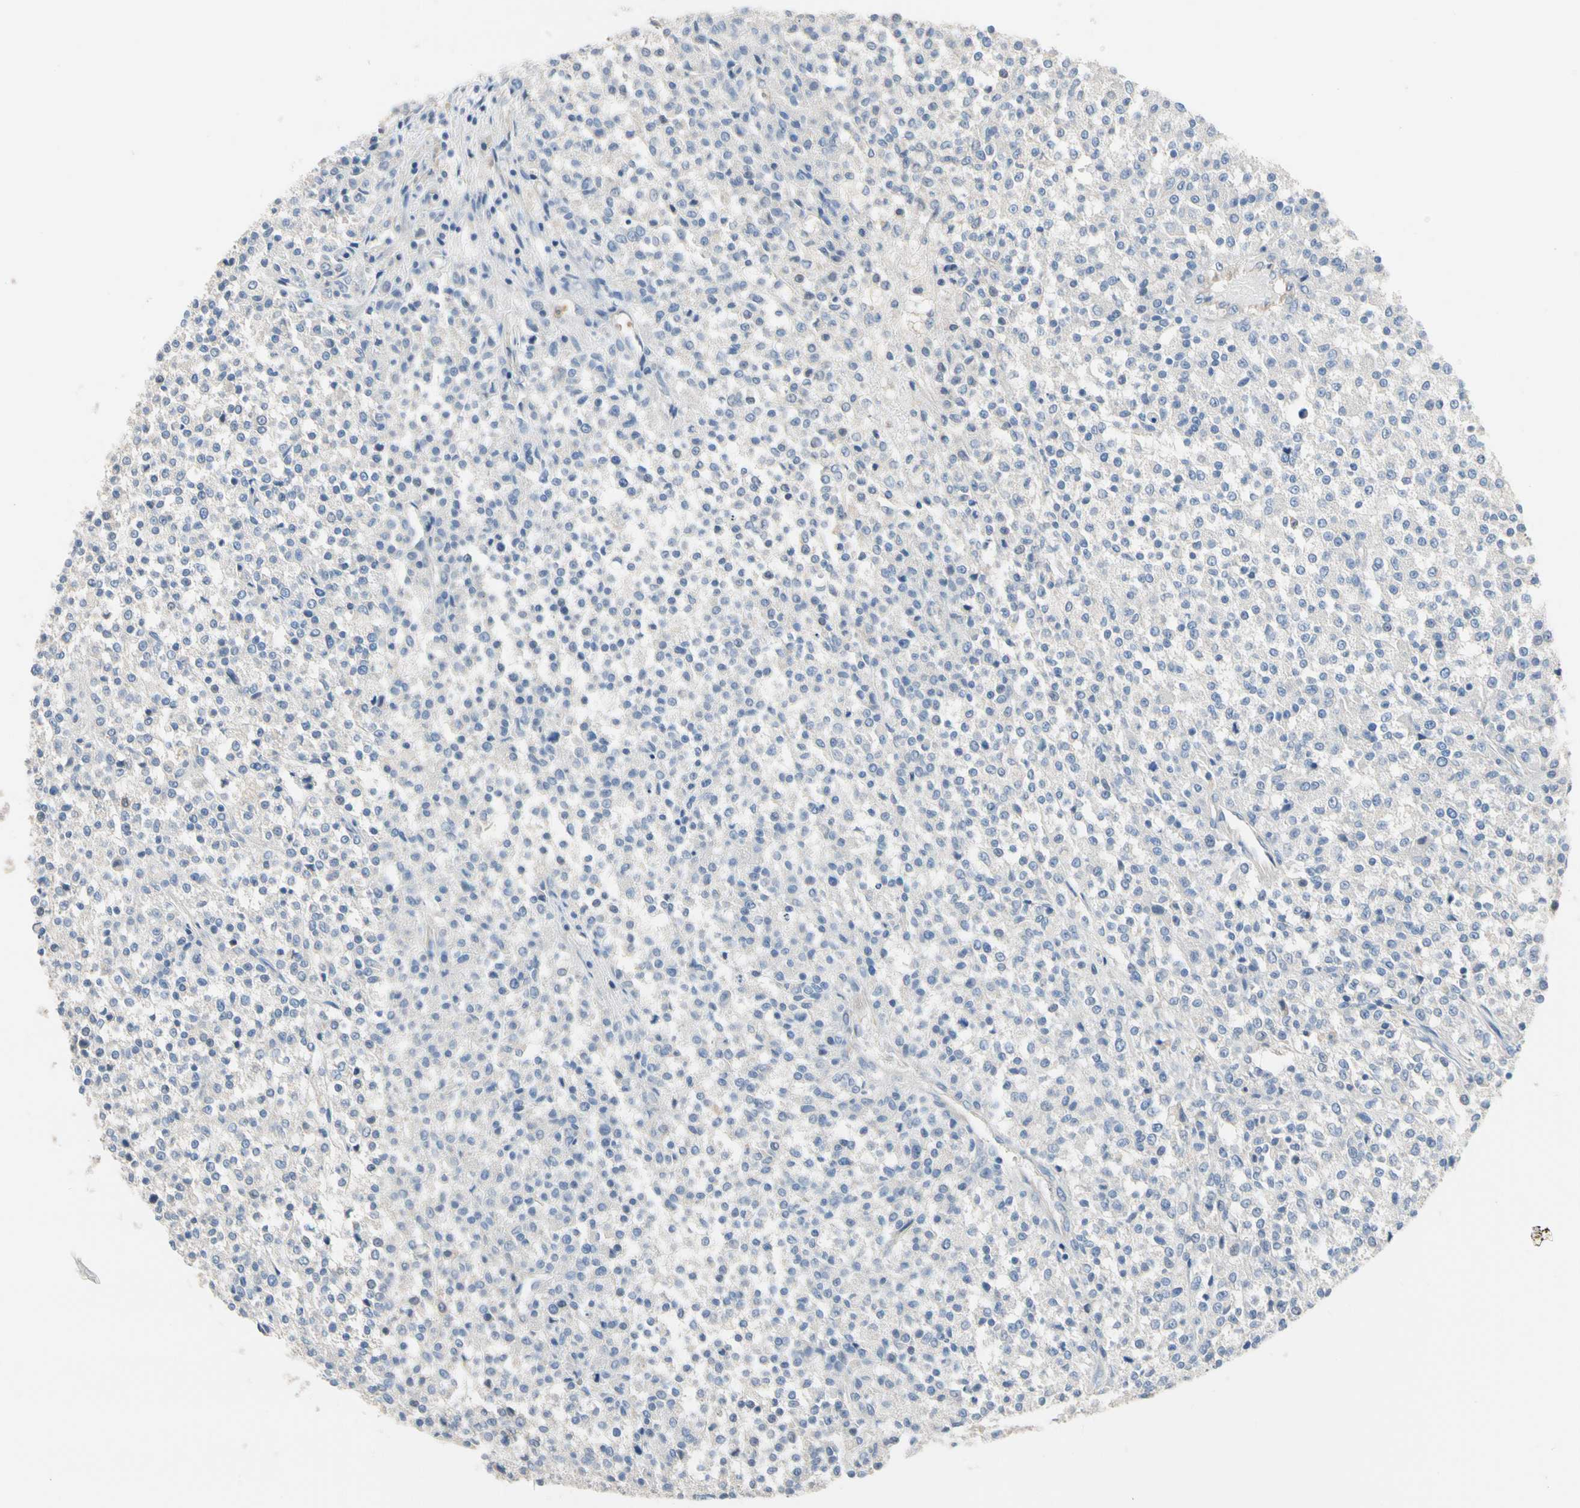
{"staining": {"intensity": "negative", "quantity": "none", "location": "none"}, "tissue": "testis cancer", "cell_type": "Tumor cells", "image_type": "cancer", "snomed": [{"axis": "morphology", "description": "Seminoma, NOS"}, {"axis": "topography", "description": "Testis"}], "caption": "Histopathology image shows no protein staining in tumor cells of seminoma (testis) tissue.", "gene": "BBOX1", "patient": {"sex": "male", "age": 59}}